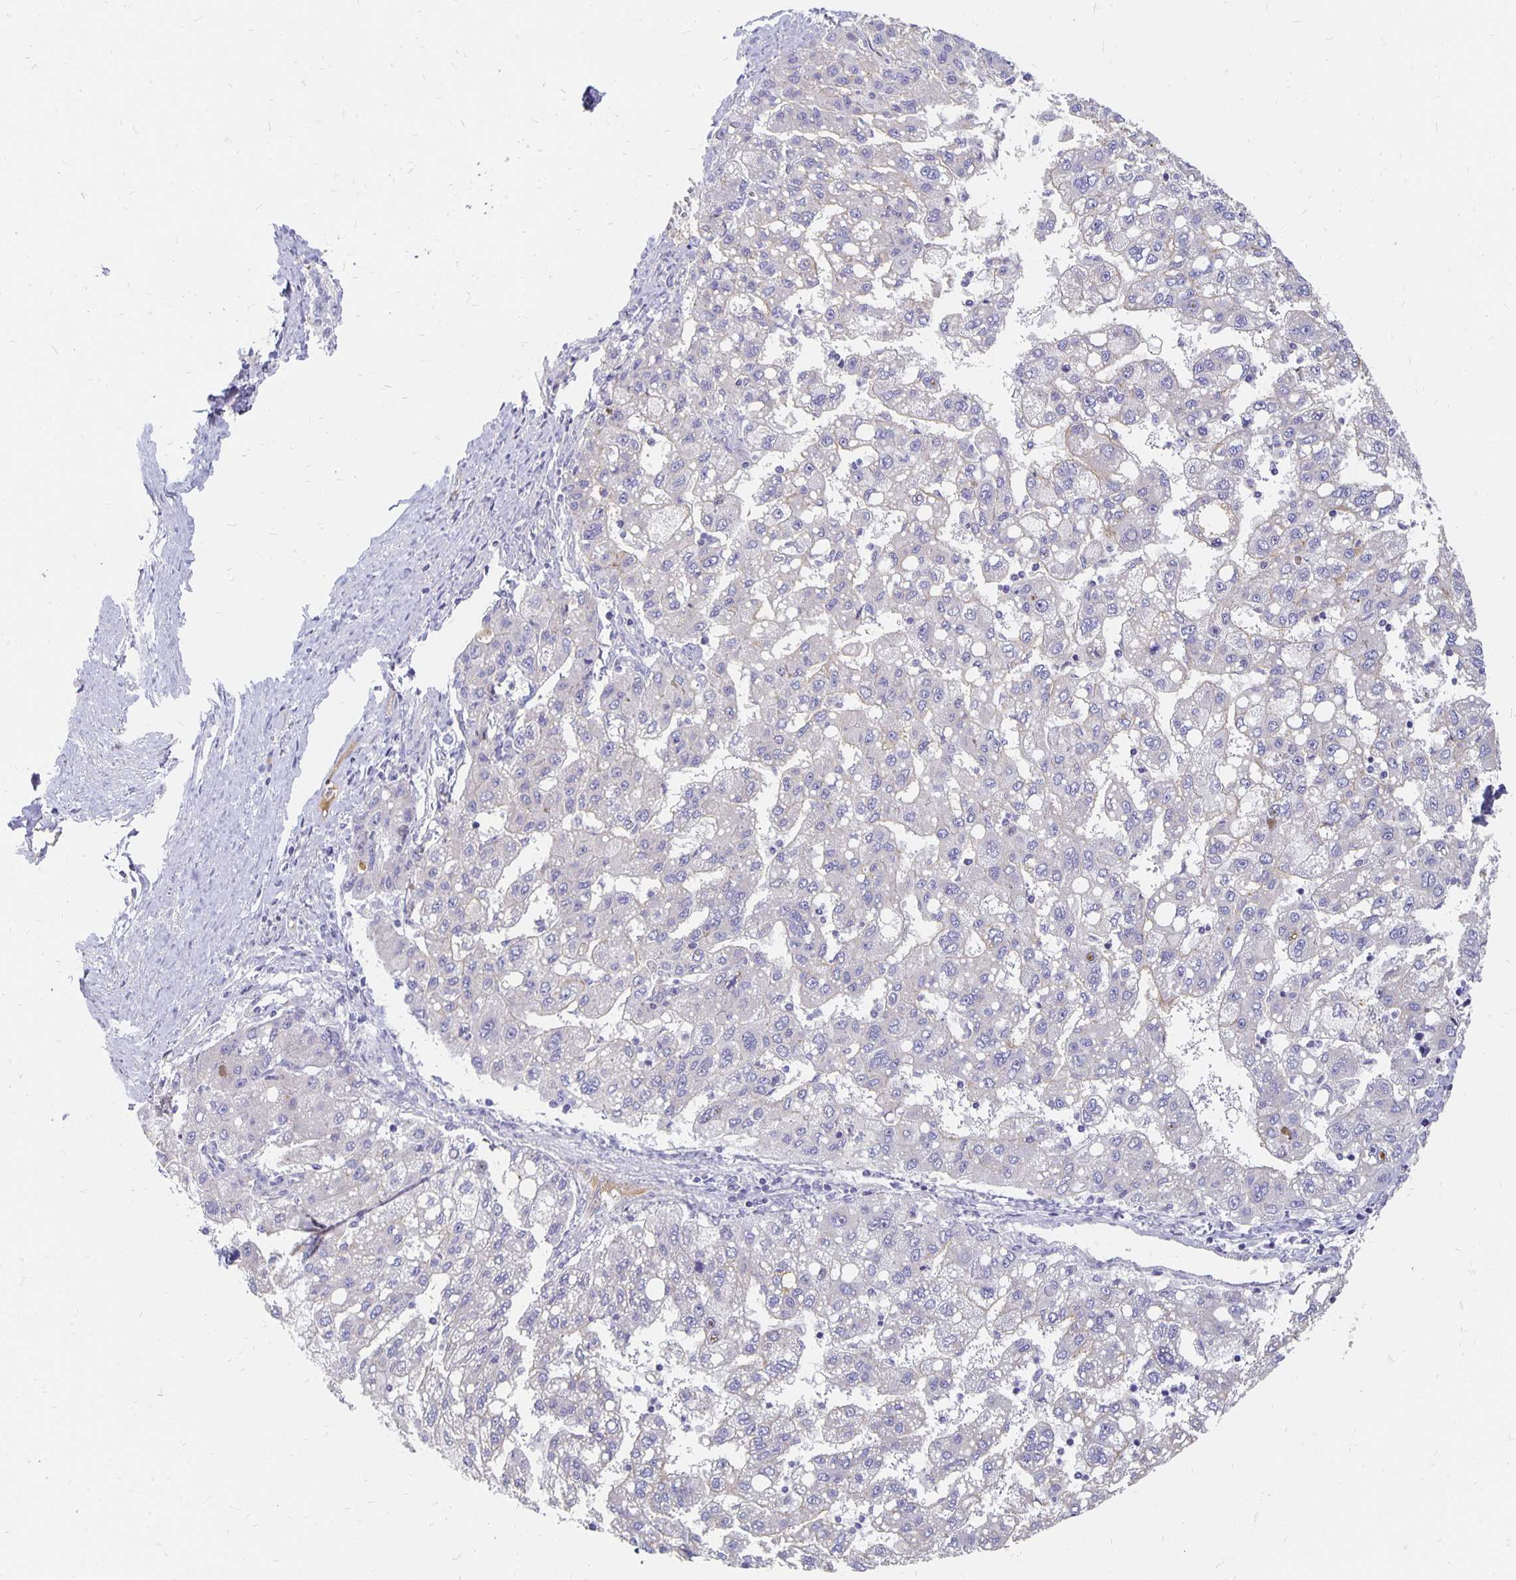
{"staining": {"intensity": "negative", "quantity": "none", "location": "none"}, "tissue": "liver cancer", "cell_type": "Tumor cells", "image_type": "cancer", "snomed": [{"axis": "morphology", "description": "Carcinoma, Hepatocellular, NOS"}, {"axis": "topography", "description": "Liver"}], "caption": "There is no significant staining in tumor cells of hepatocellular carcinoma (liver).", "gene": "APOB", "patient": {"sex": "female", "age": 82}}